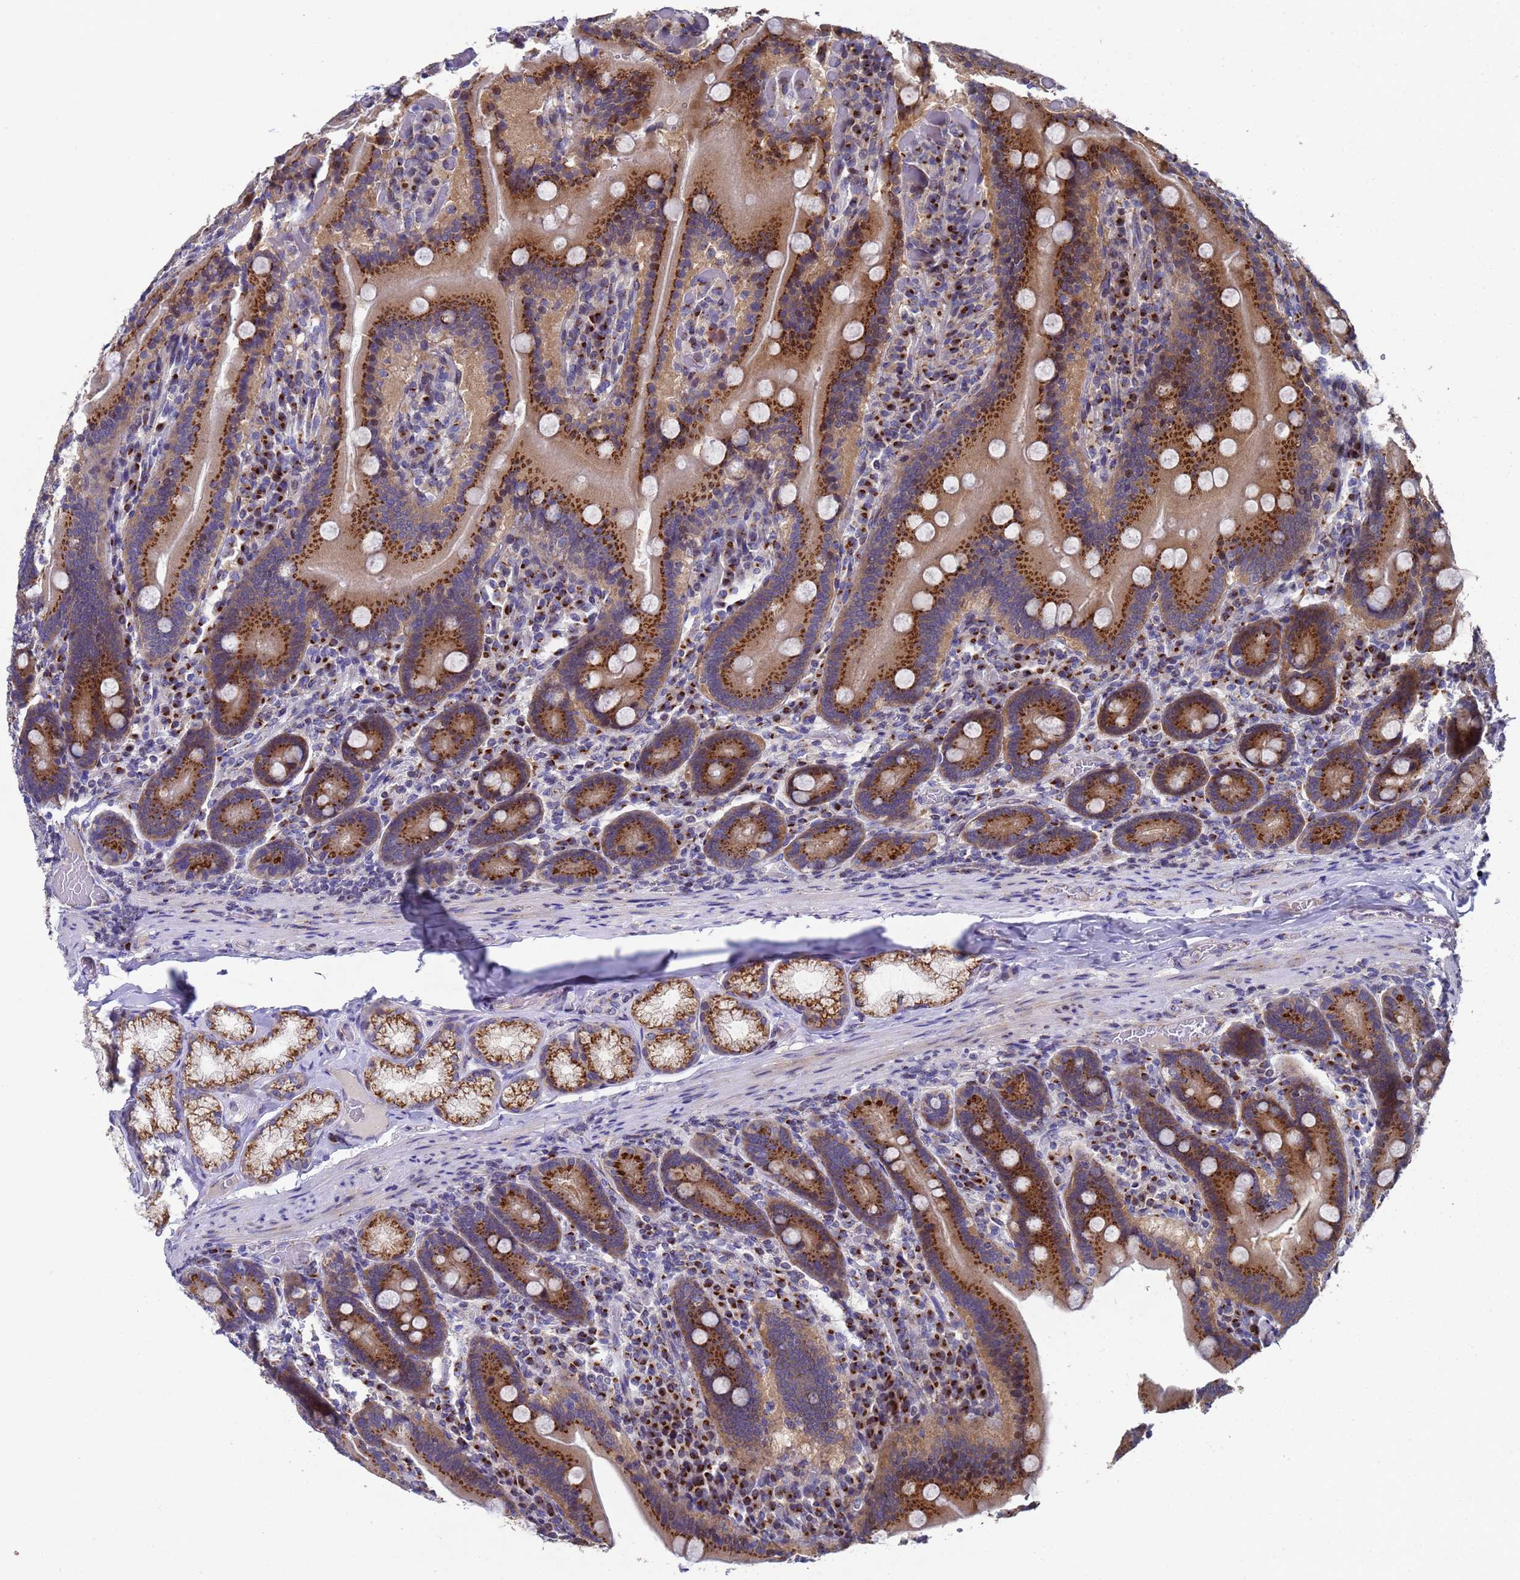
{"staining": {"intensity": "strong", "quantity": ">75%", "location": "cytoplasmic/membranous"}, "tissue": "duodenum", "cell_type": "Glandular cells", "image_type": "normal", "snomed": [{"axis": "morphology", "description": "Normal tissue, NOS"}, {"axis": "topography", "description": "Duodenum"}], "caption": "Immunohistochemical staining of unremarkable duodenum exhibits strong cytoplasmic/membranous protein staining in about >75% of glandular cells.", "gene": "NSUN6", "patient": {"sex": "female", "age": 62}}